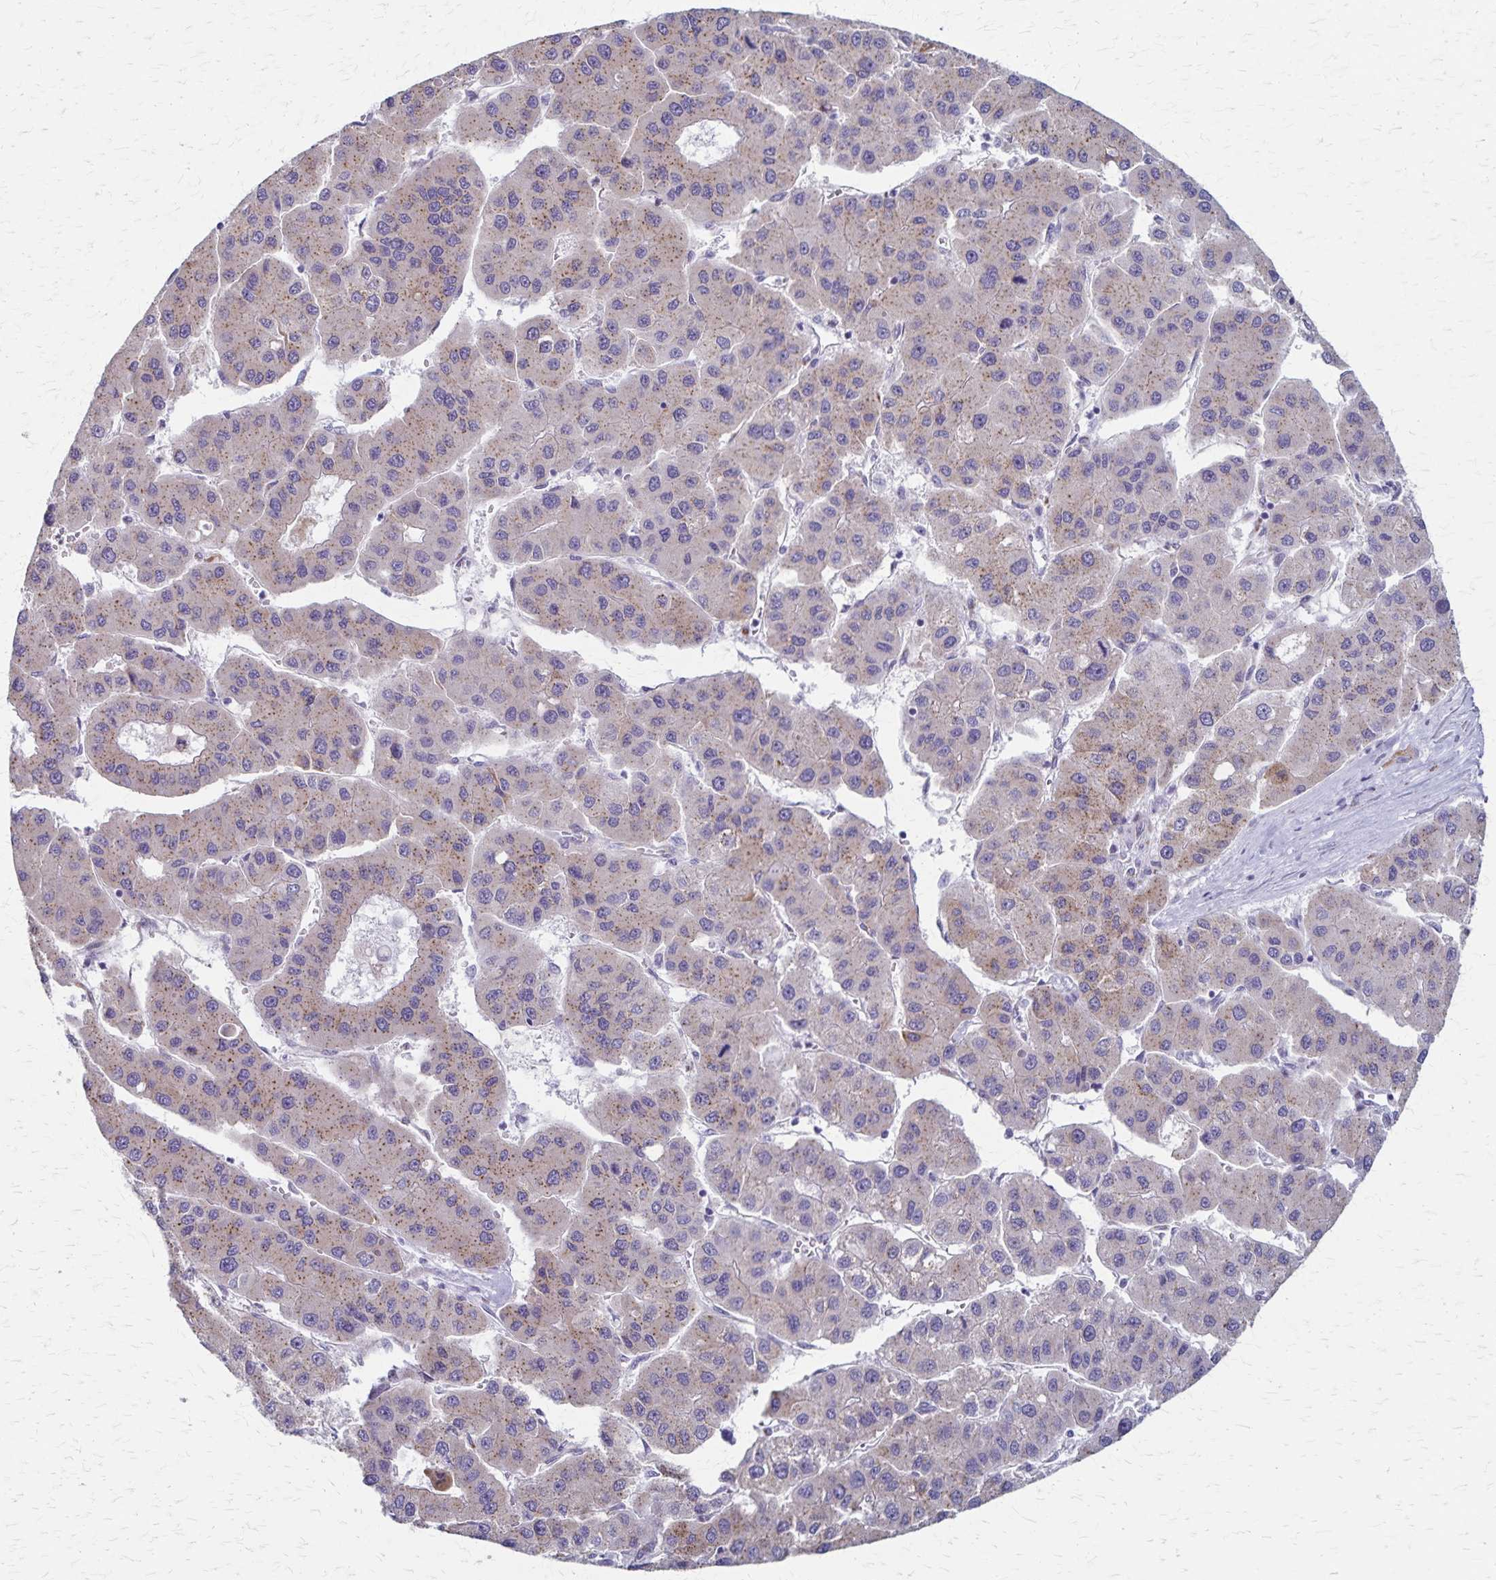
{"staining": {"intensity": "weak", "quantity": "<25%", "location": "cytoplasmic/membranous"}, "tissue": "liver cancer", "cell_type": "Tumor cells", "image_type": "cancer", "snomed": [{"axis": "morphology", "description": "Carcinoma, Hepatocellular, NOS"}, {"axis": "topography", "description": "Liver"}], "caption": "Immunohistochemistry image of neoplastic tissue: hepatocellular carcinoma (liver) stained with DAB displays no significant protein positivity in tumor cells.", "gene": "MCFD2", "patient": {"sex": "male", "age": 73}}